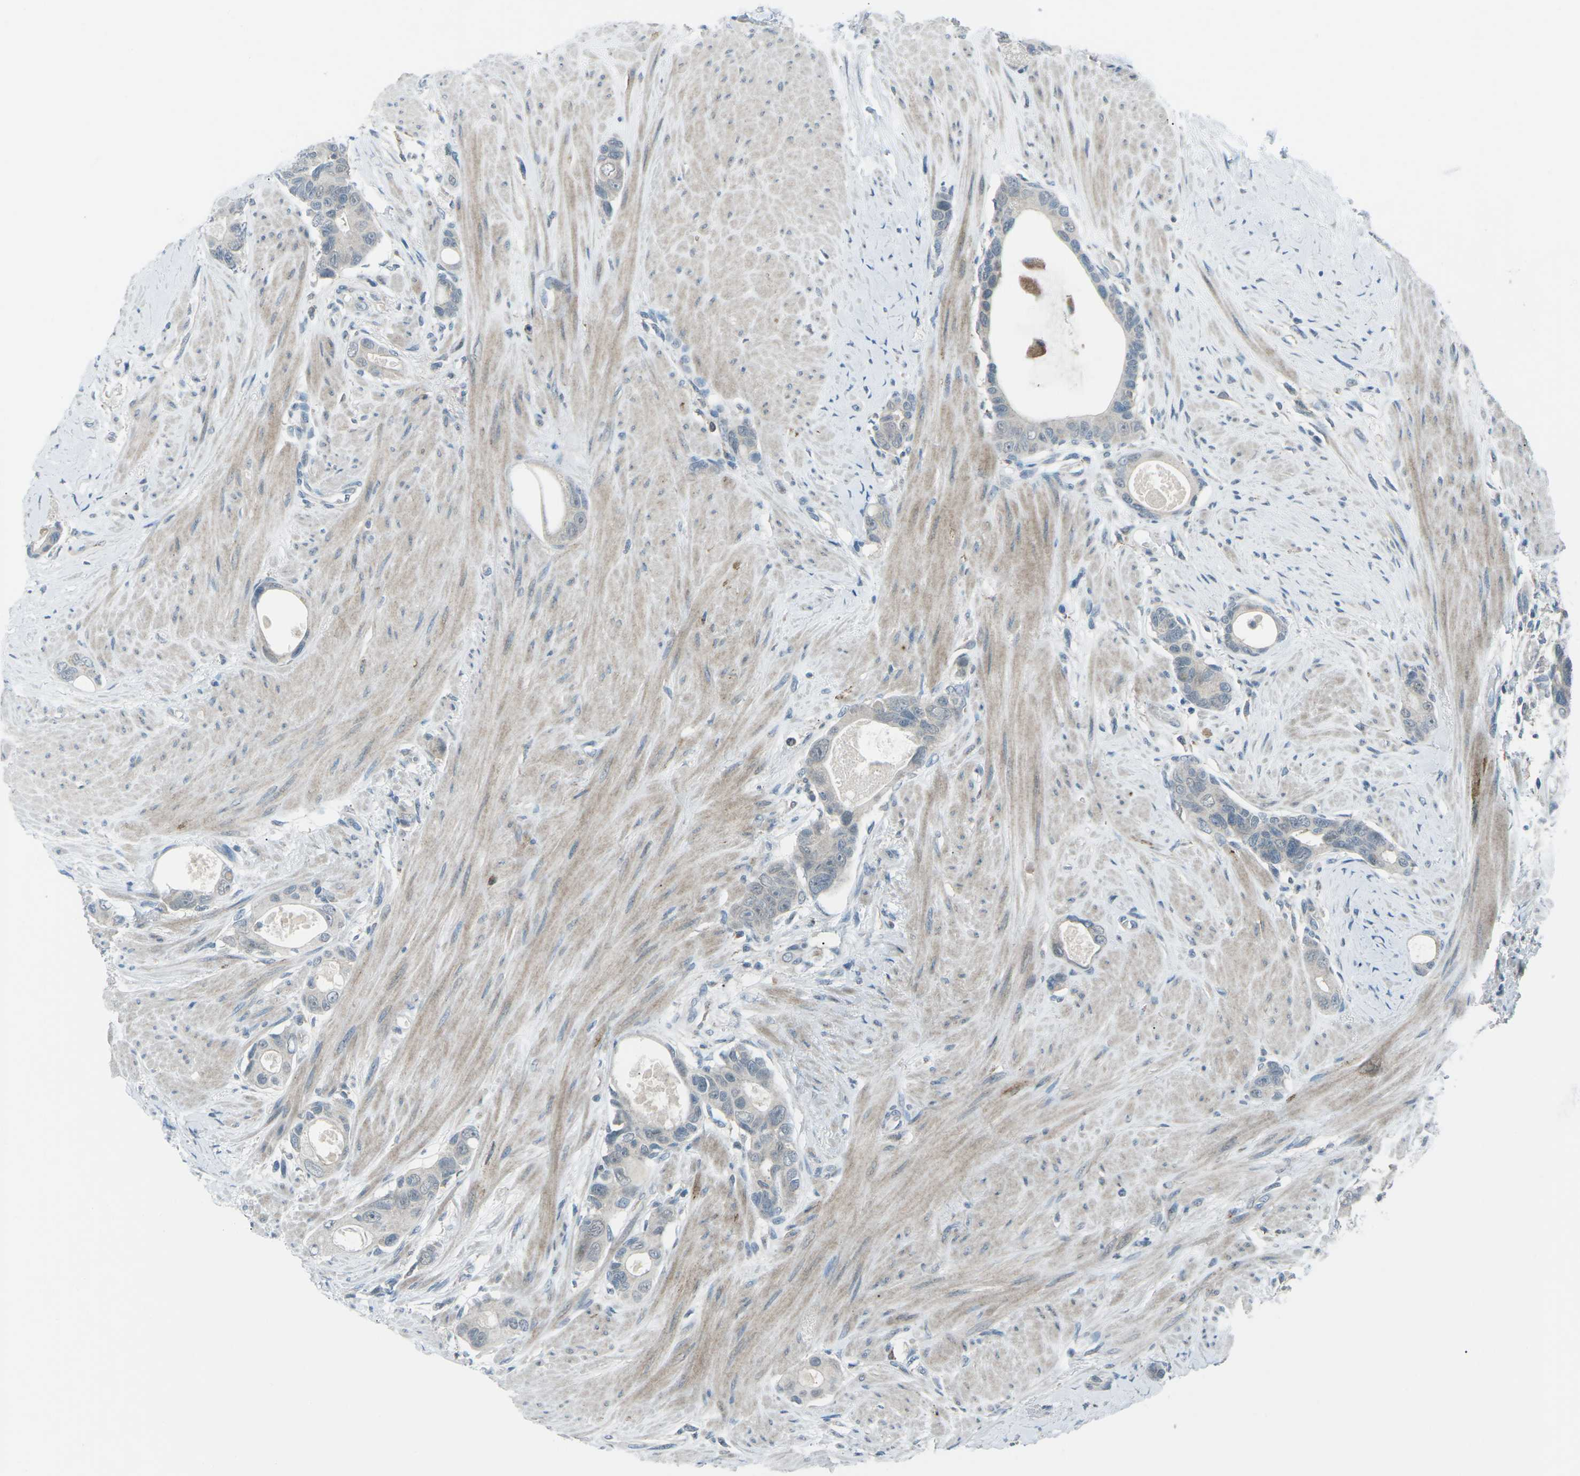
{"staining": {"intensity": "negative", "quantity": "none", "location": "none"}, "tissue": "colorectal cancer", "cell_type": "Tumor cells", "image_type": "cancer", "snomed": [{"axis": "morphology", "description": "Adenocarcinoma, NOS"}, {"axis": "topography", "description": "Rectum"}], "caption": "High magnification brightfield microscopy of colorectal adenocarcinoma stained with DAB (3,3'-diaminobenzidine) (brown) and counterstained with hematoxylin (blue): tumor cells show no significant positivity. Nuclei are stained in blue.", "gene": "PRKCA", "patient": {"sex": "male", "age": 51}}